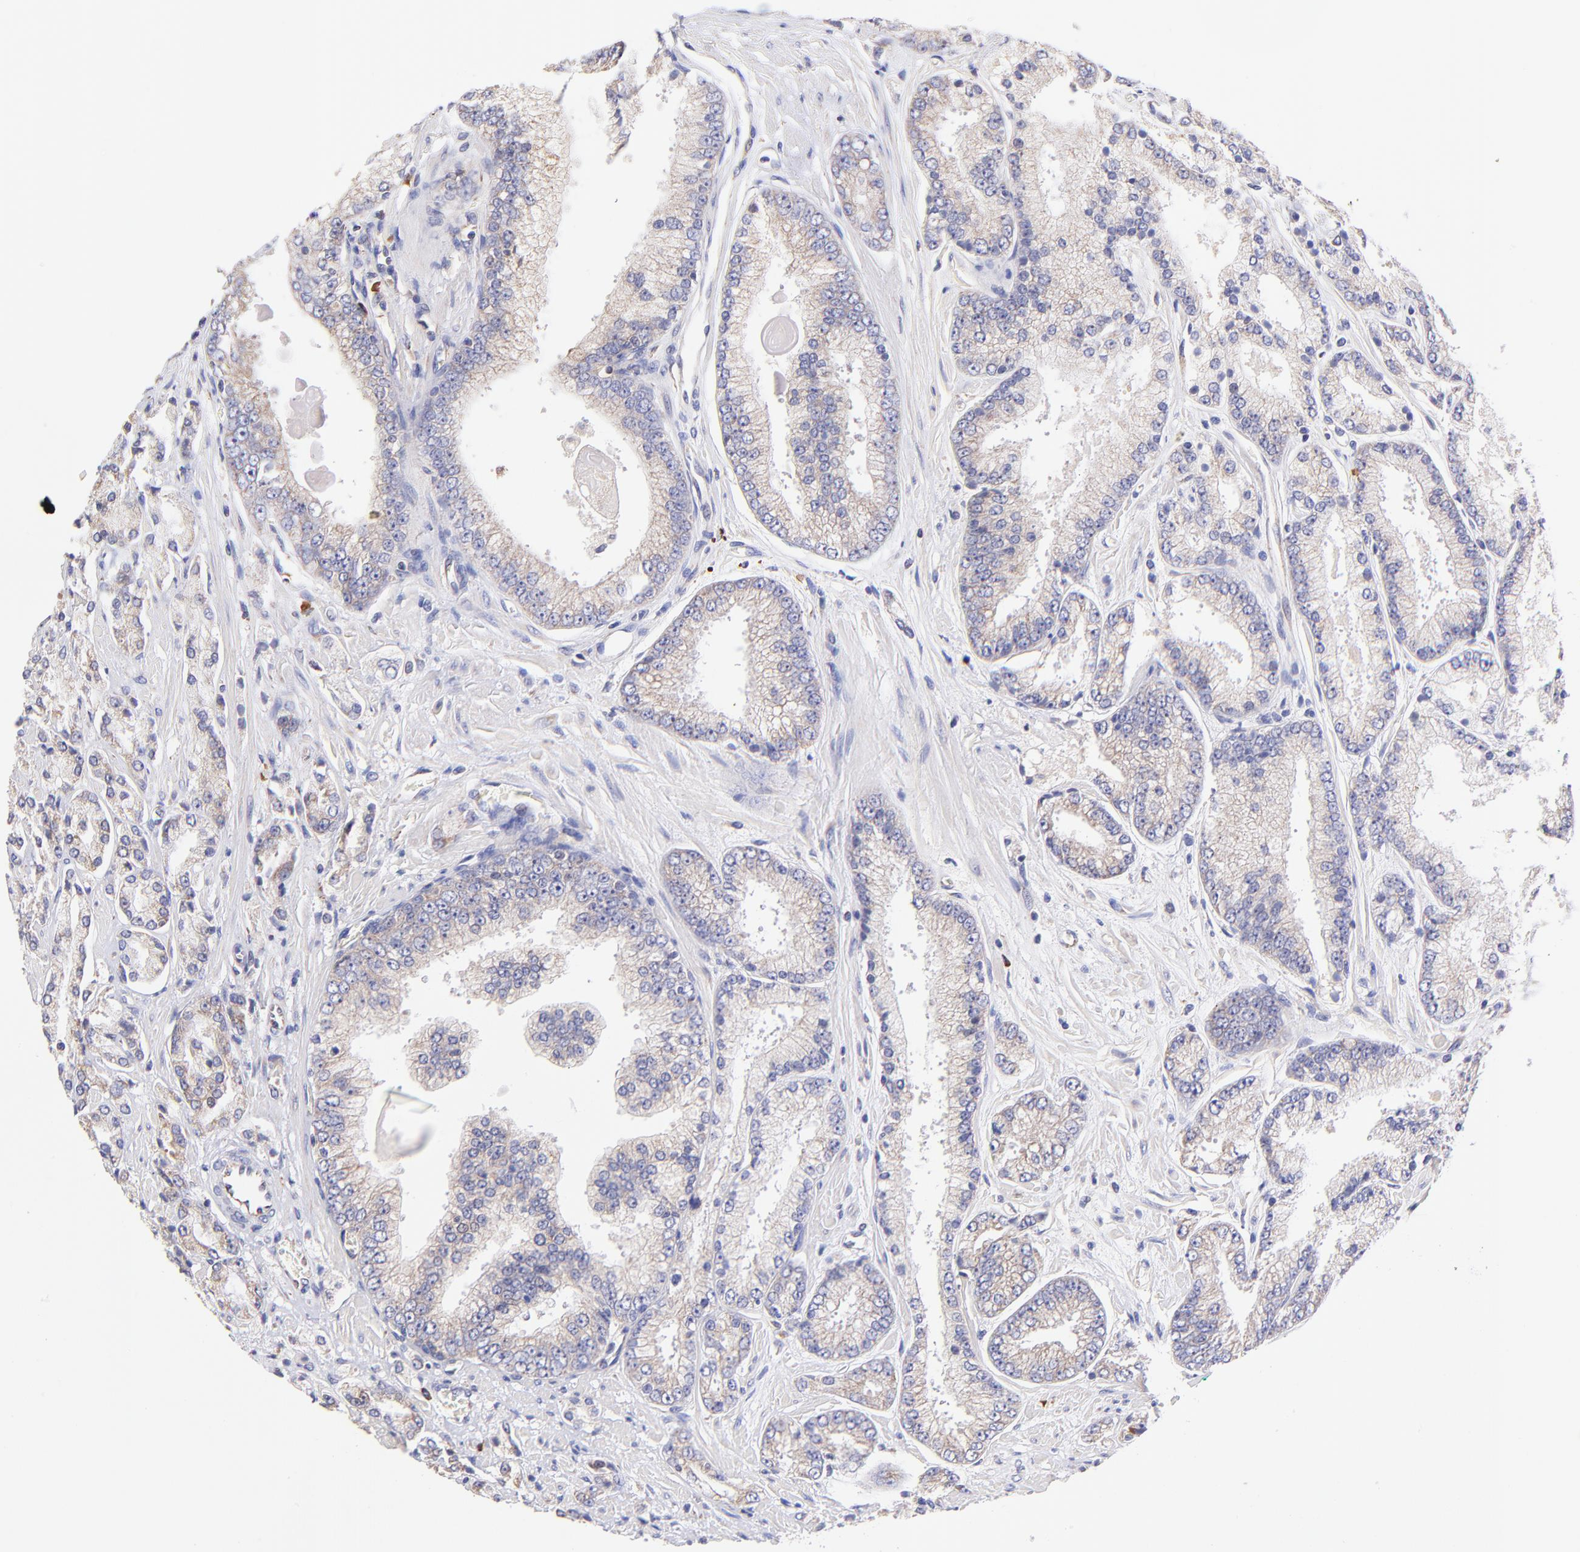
{"staining": {"intensity": "weak", "quantity": ">75%", "location": "cytoplasmic/membranous"}, "tissue": "prostate cancer", "cell_type": "Tumor cells", "image_type": "cancer", "snomed": [{"axis": "morphology", "description": "Adenocarcinoma, High grade"}, {"axis": "topography", "description": "Prostate"}], "caption": "A brown stain labels weak cytoplasmic/membranous expression of a protein in human prostate cancer (adenocarcinoma (high-grade)) tumor cells.", "gene": "PREX1", "patient": {"sex": "male", "age": 71}}